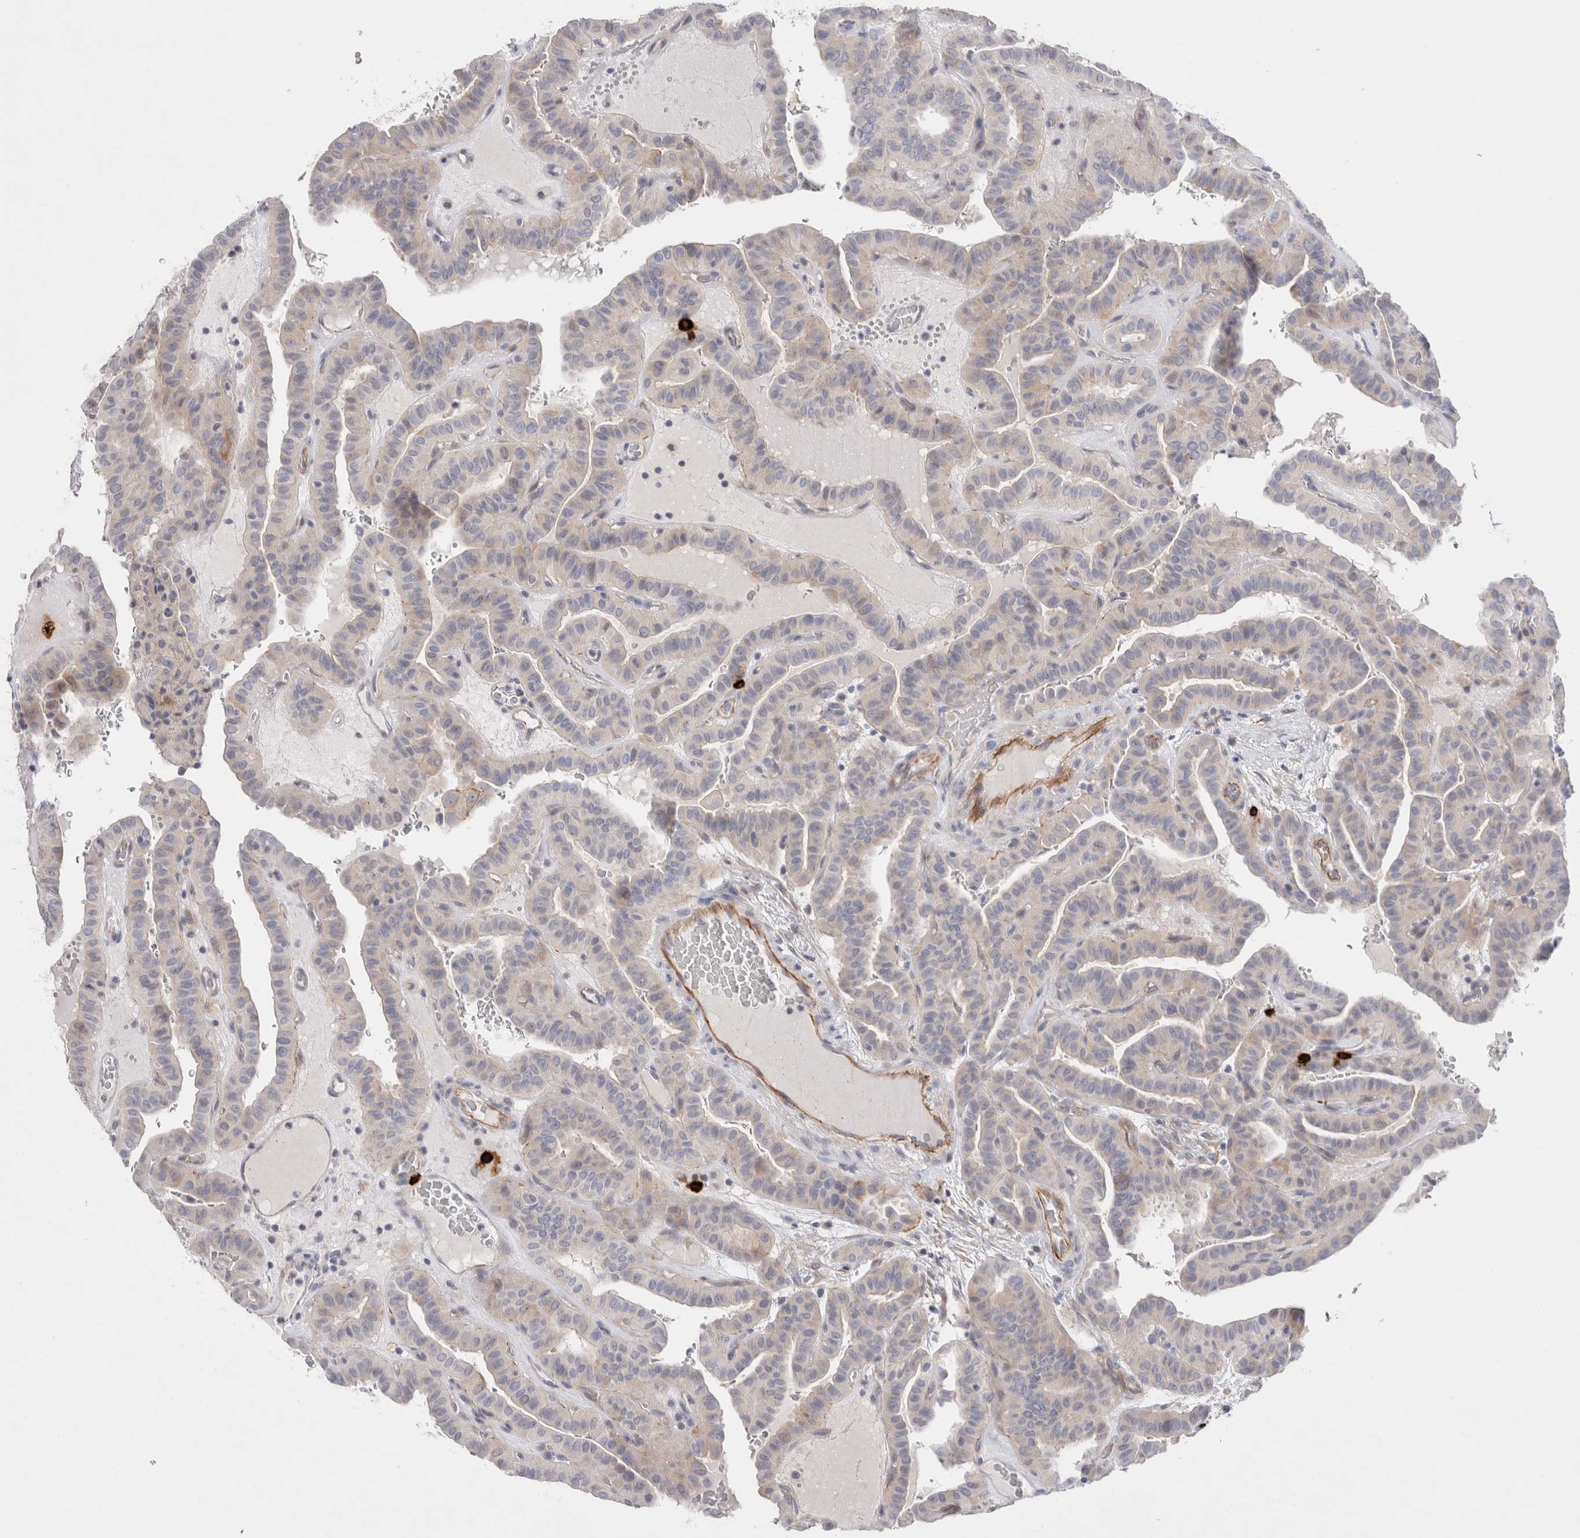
{"staining": {"intensity": "weak", "quantity": "<25%", "location": "cytoplasmic/membranous"}, "tissue": "thyroid cancer", "cell_type": "Tumor cells", "image_type": "cancer", "snomed": [{"axis": "morphology", "description": "Papillary adenocarcinoma, NOS"}, {"axis": "topography", "description": "Thyroid gland"}], "caption": "Tumor cells show no significant protein staining in thyroid cancer.", "gene": "SPINK2", "patient": {"sex": "male", "age": 77}}